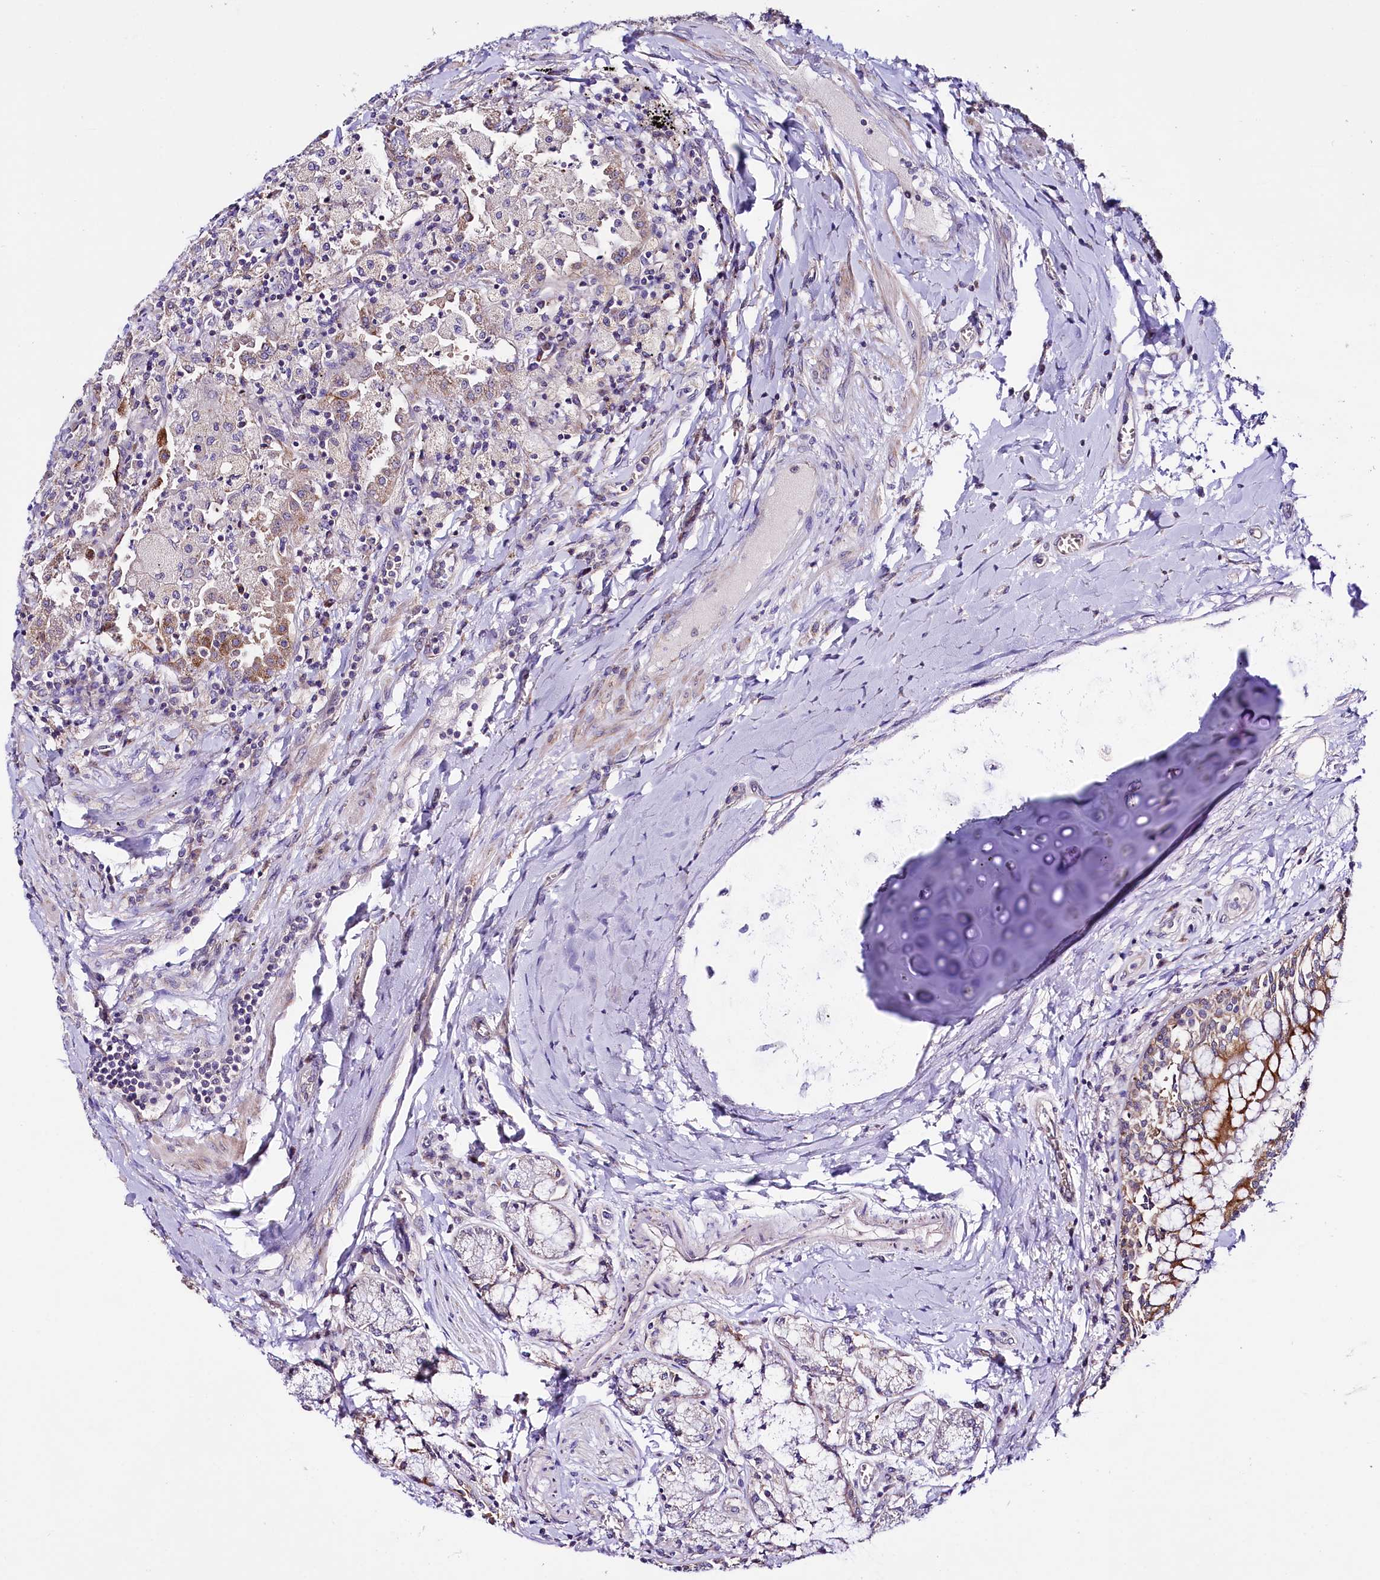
{"staining": {"intensity": "weak", "quantity": "<25%", "location": "cytoplasmic/membranous"}, "tissue": "lung", "cell_type": "Alveolar cells", "image_type": "normal", "snomed": [{"axis": "morphology", "description": "Normal tissue, NOS"}, {"axis": "topography", "description": "Bronchus"}, {"axis": "topography", "description": "Lung"}], "caption": "Immunohistochemical staining of unremarkable human lung shows no significant expression in alveolar cells.", "gene": "CEP295", "patient": {"sex": "female", "age": 49}}